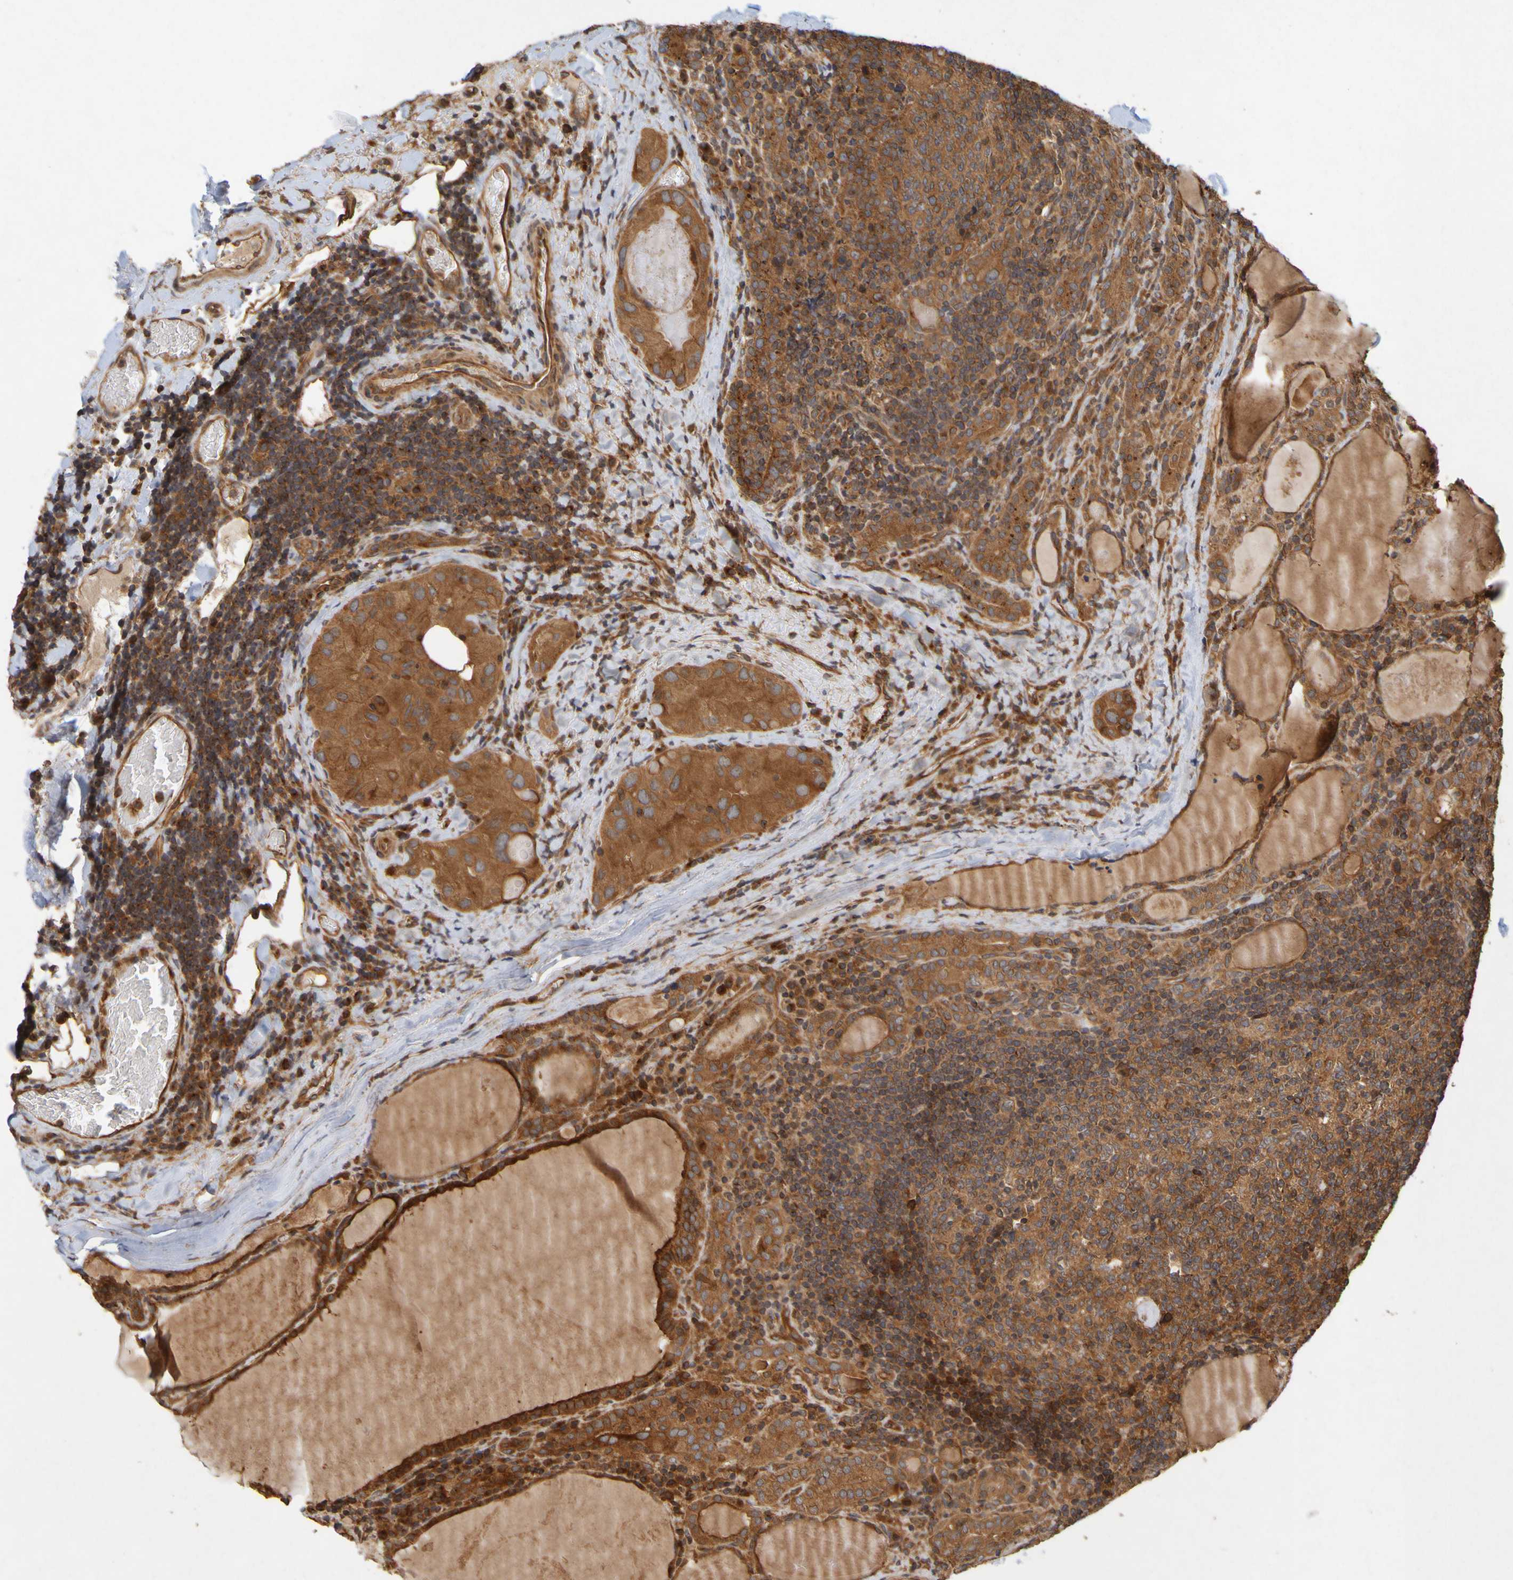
{"staining": {"intensity": "strong", "quantity": ">75%", "location": "cytoplasmic/membranous"}, "tissue": "thyroid cancer", "cell_type": "Tumor cells", "image_type": "cancer", "snomed": [{"axis": "morphology", "description": "Papillary adenocarcinoma, NOS"}, {"axis": "topography", "description": "Thyroid gland"}], "caption": "DAB (3,3'-diaminobenzidine) immunohistochemical staining of thyroid cancer (papillary adenocarcinoma) exhibits strong cytoplasmic/membranous protein positivity in approximately >75% of tumor cells.", "gene": "OCRL", "patient": {"sex": "female", "age": 42}}